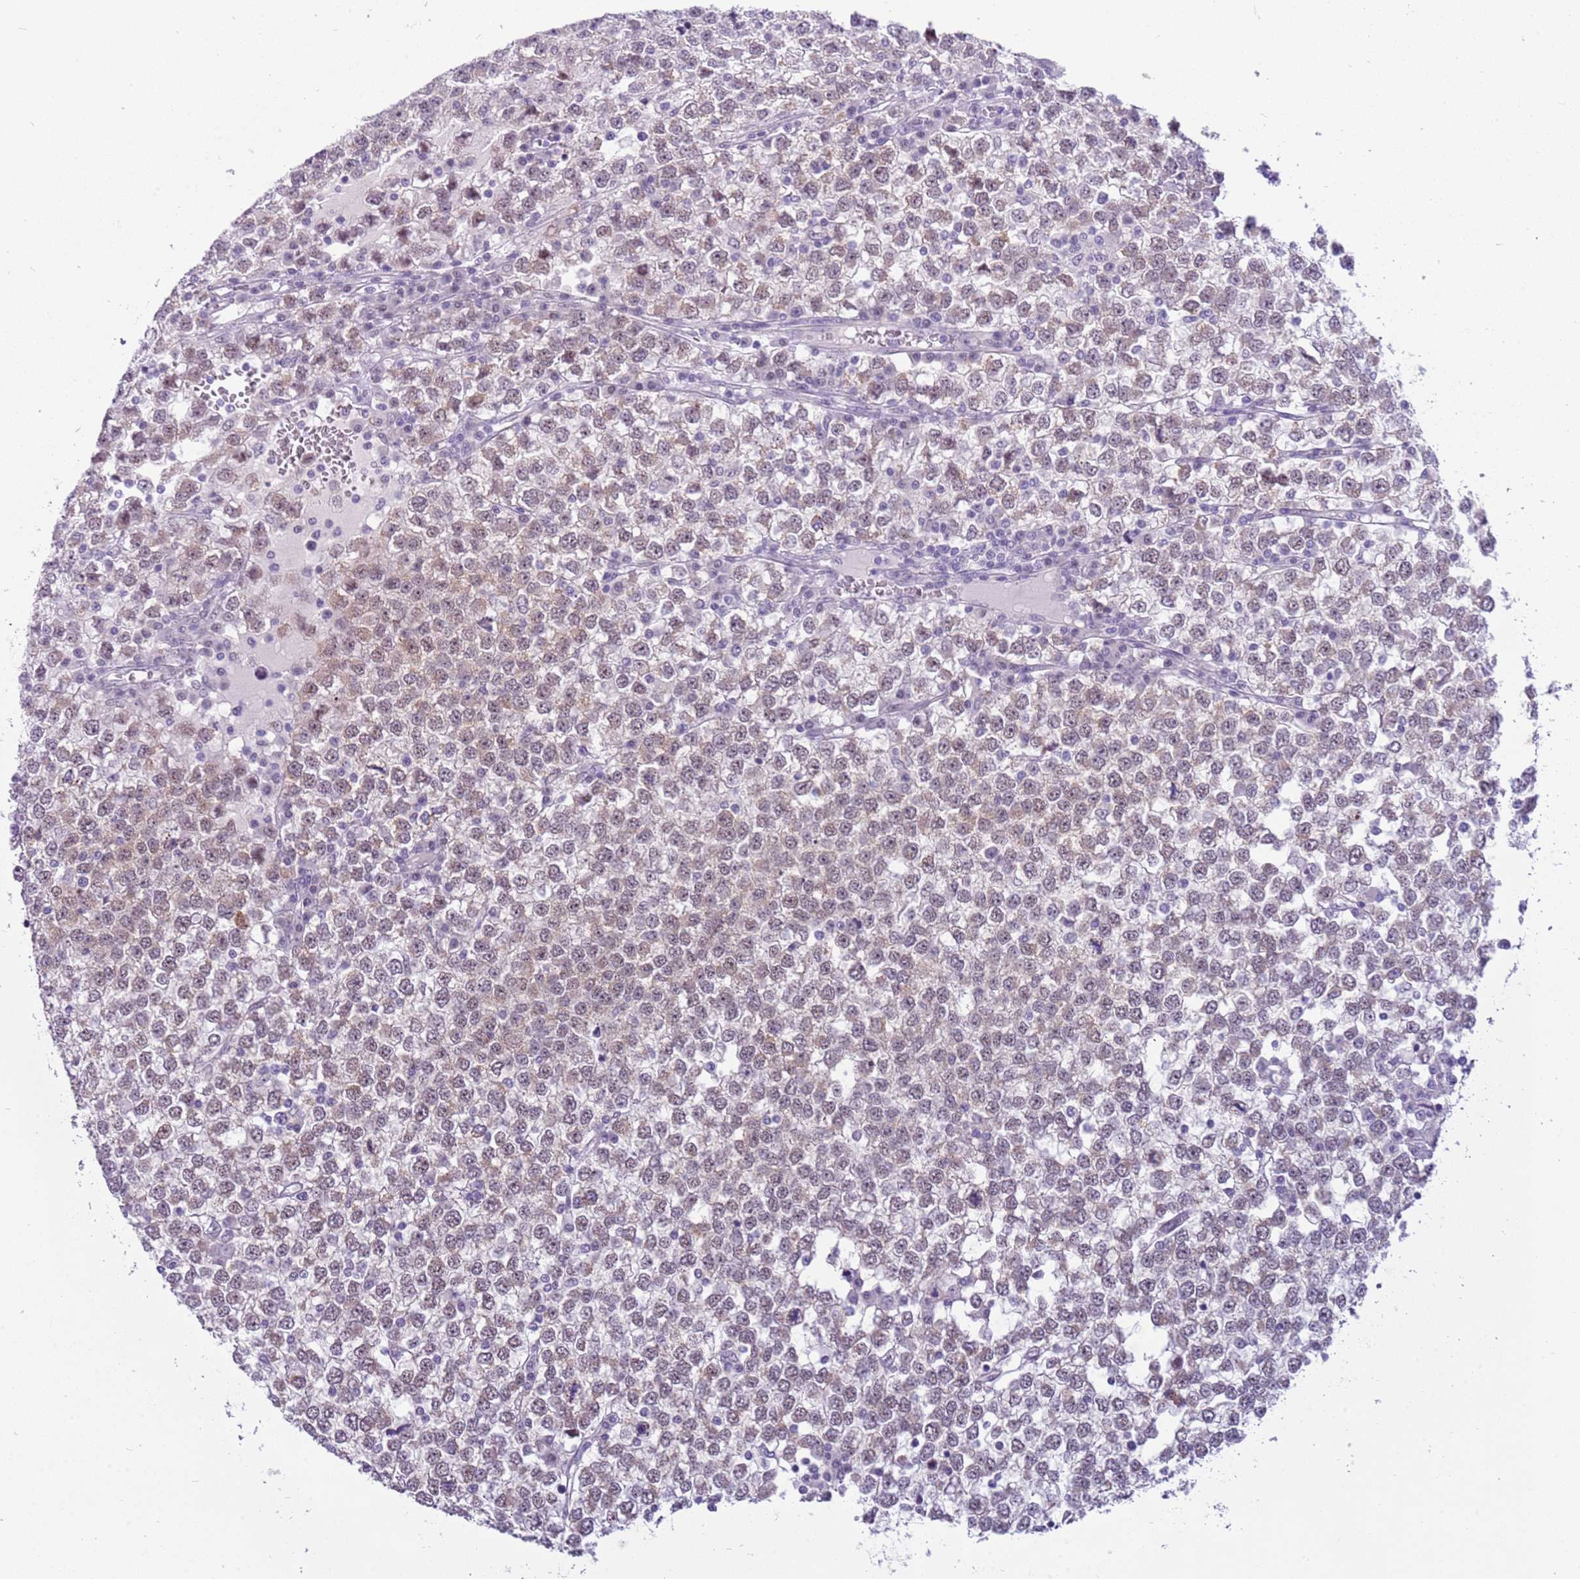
{"staining": {"intensity": "weak", "quantity": "<25%", "location": "nuclear"}, "tissue": "testis cancer", "cell_type": "Tumor cells", "image_type": "cancer", "snomed": [{"axis": "morphology", "description": "Seminoma, NOS"}, {"axis": "topography", "description": "Testis"}], "caption": "Testis cancer stained for a protein using immunohistochemistry (IHC) exhibits no positivity tumor cells.", "gene": "FAM120C", "patient": {"sex": "male", "age": 65}}